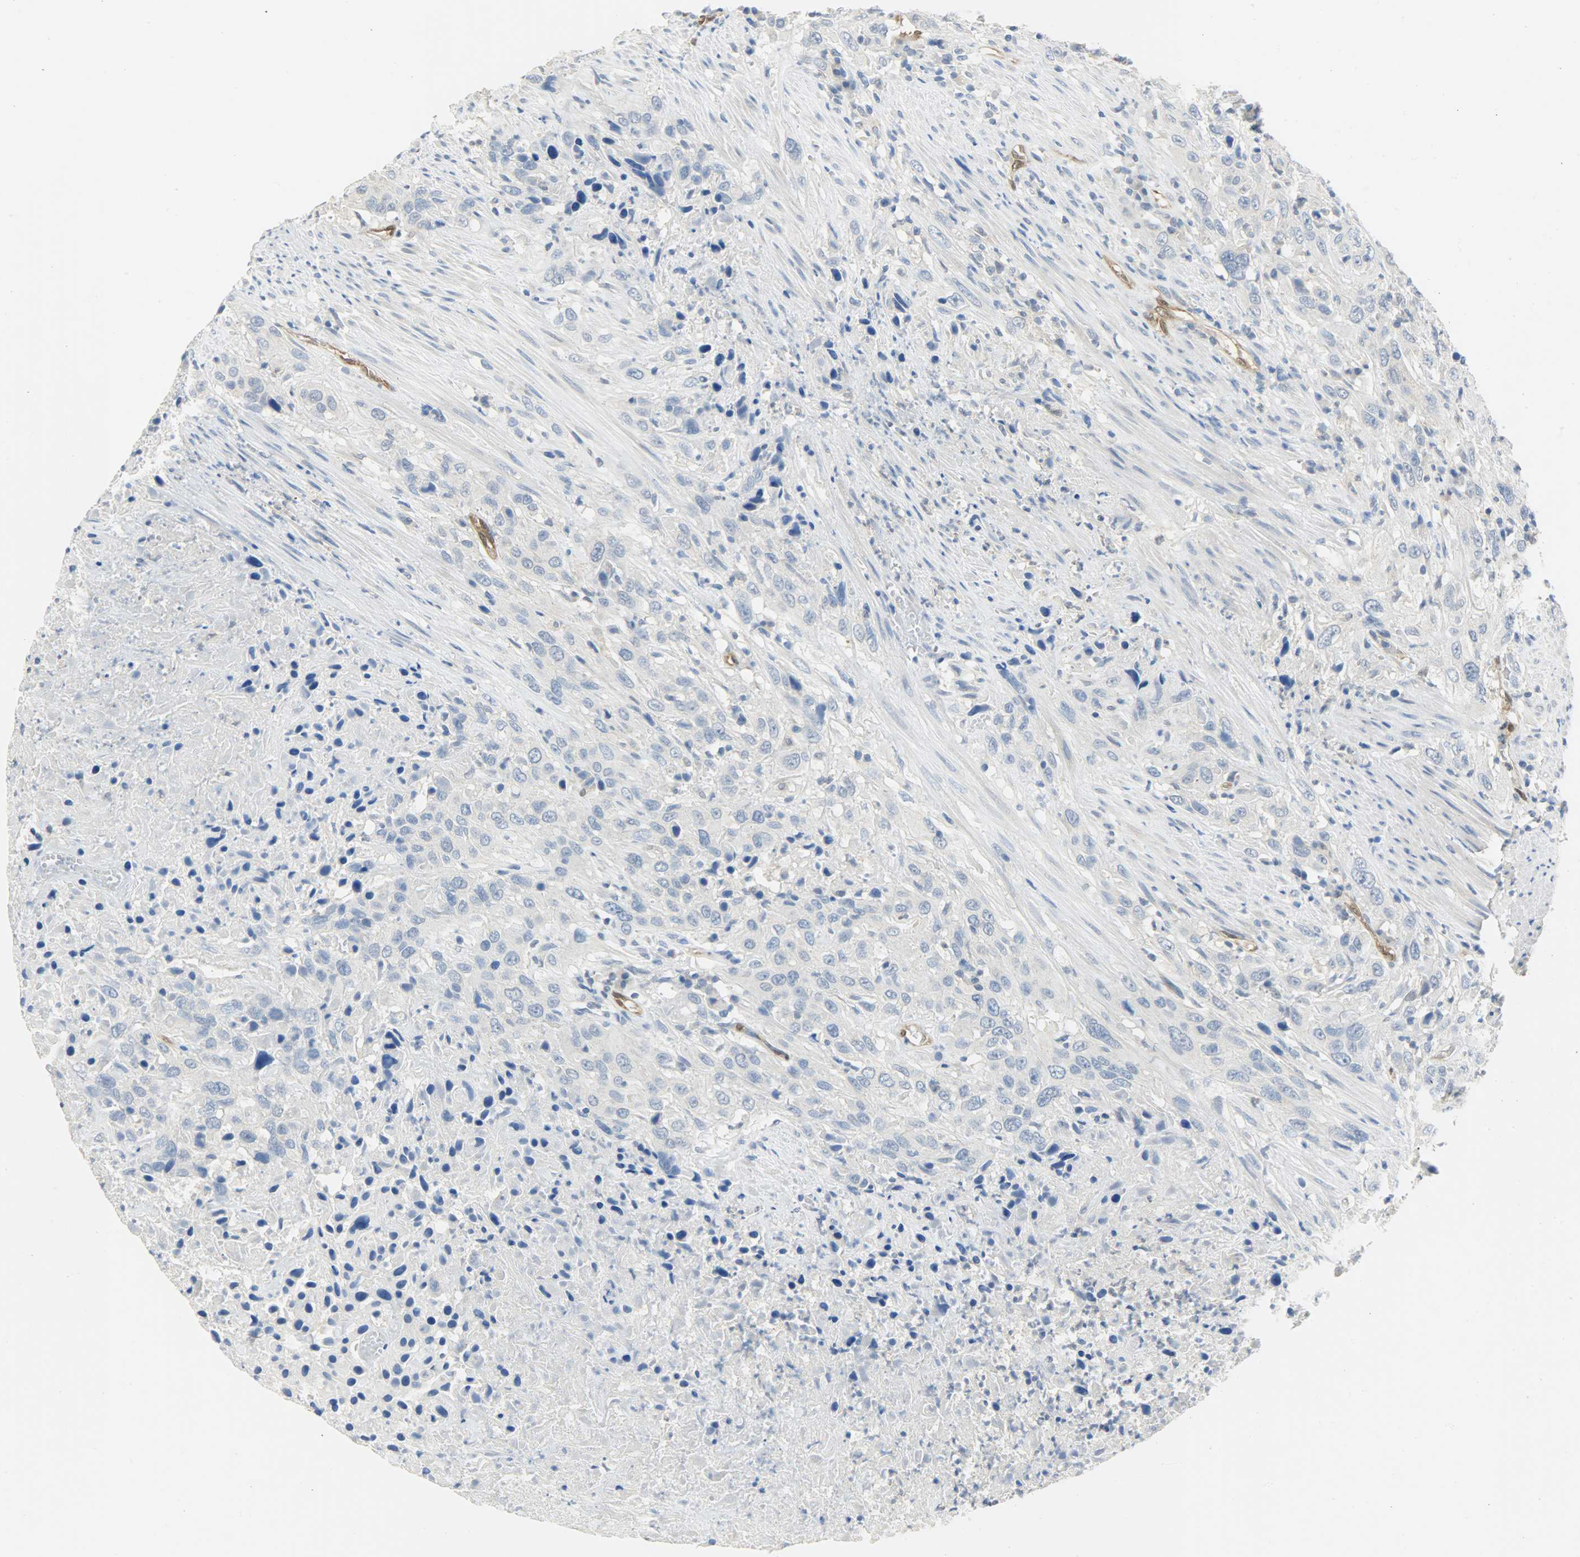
{"staining": {"intensity": "negative", "quantity": "none", "location": "none"}, "tissue": "urothelial cancer", "cell_type": "Tumor cells", "image_type": "cancer", "snomed": [{"axis": "morphology", "description": "Urothelial carcinoma, High grade"}, {"axis": "topography", "description": "Urinary bladder"}], "caption": "There is no significant staining in tumor cells of urothelial cancer. (DAB (3,3'-diaminobenzidine) immunohistochemistry (IHC), high magnification).", "gene": "FKBP1A", "patient": {"sex": "male", "age": 61}}